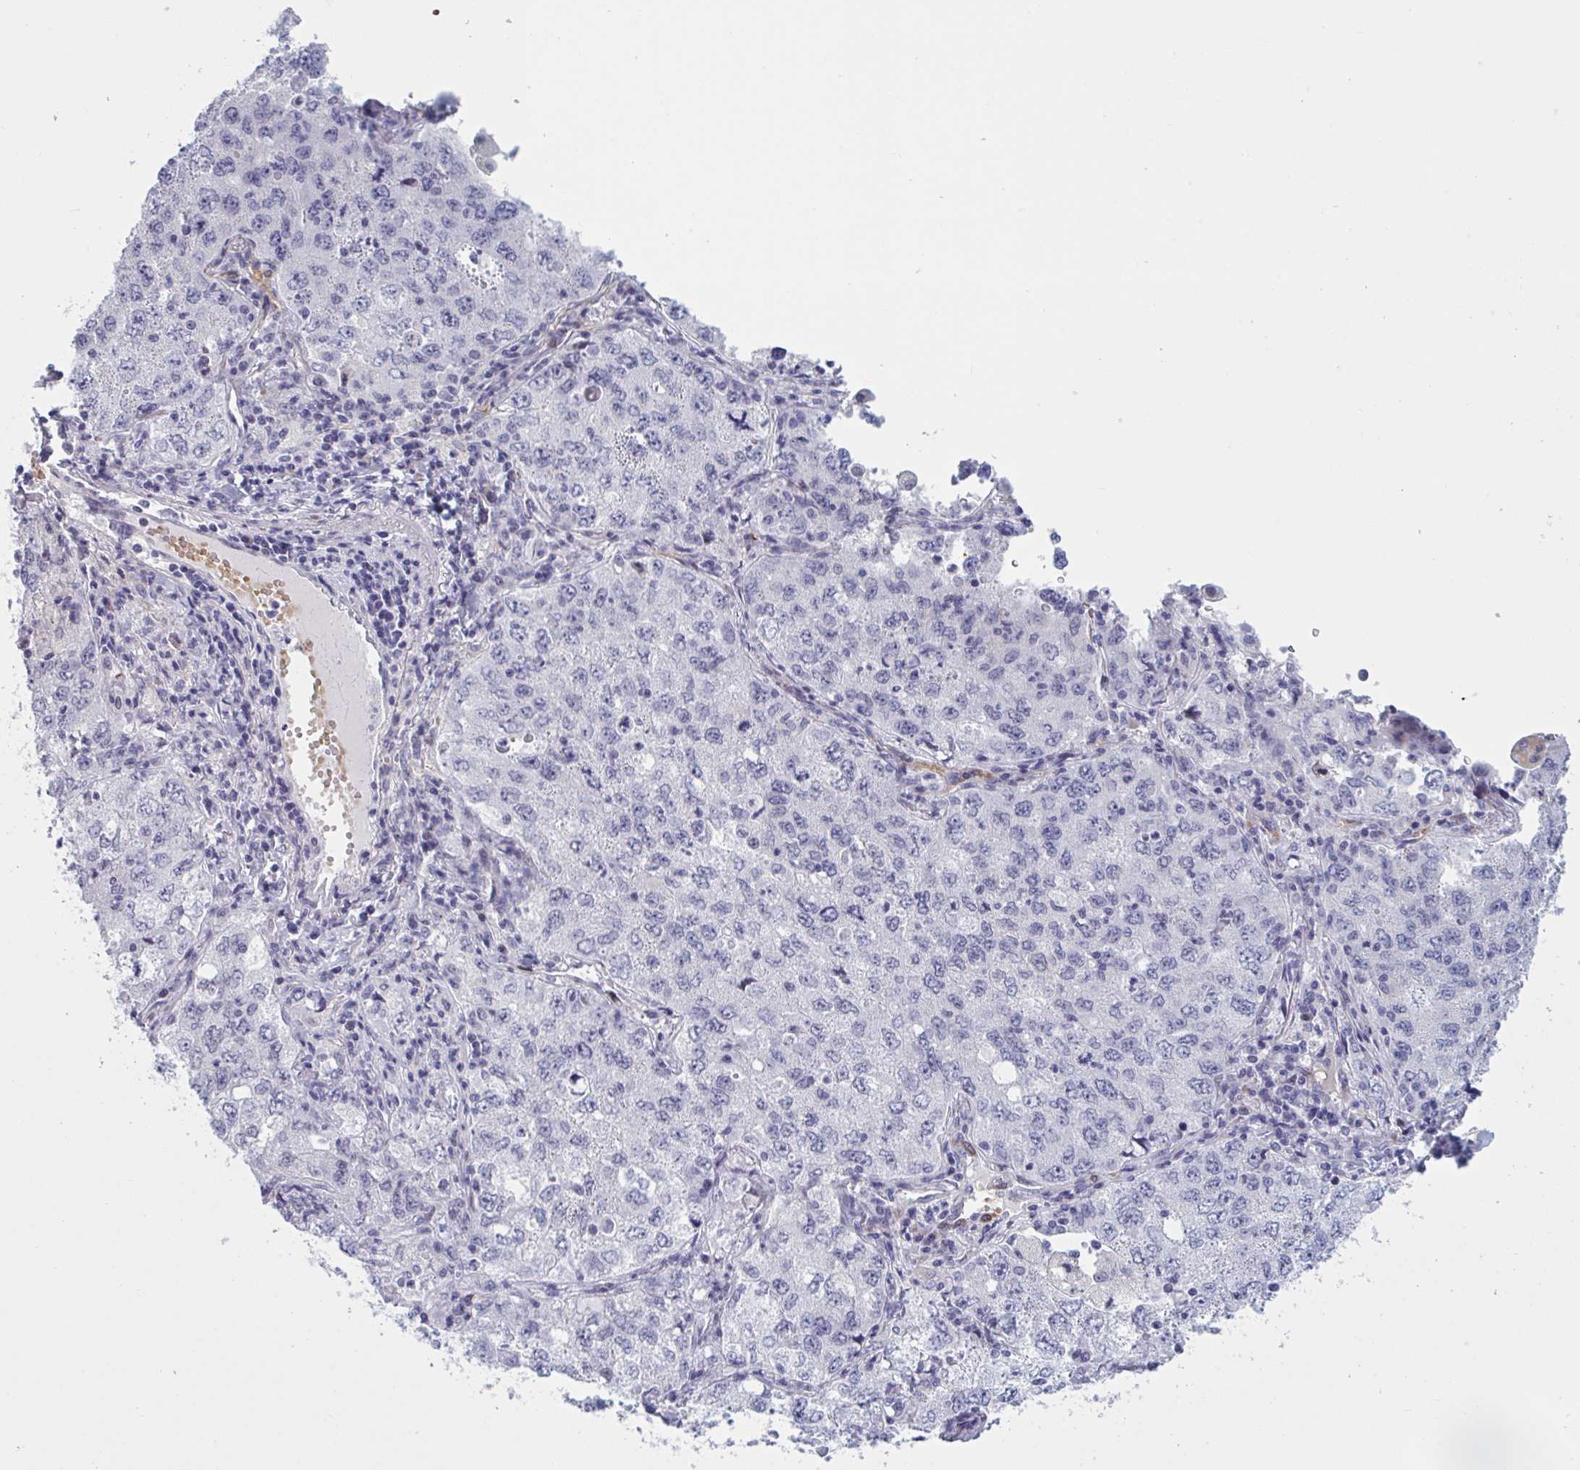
{"staining": {"intensity": "negative", "quantity": "none", "location": "none"}, "tissue": "lung cancer", "cell_type": "Tumor cells", "image_type": "cancer", "snomed": [{"axis": "morphology", "description": "Adenocarcinoma, NOS"}, {"axis": "topography", "description": "Lung"}], "caption": "The micrograph exhibits no significant positivity in tumor cells of adenocarcinoma (lung).", "gene": "HSD11B2", "patient": {"sex": "female", "age": 57}}